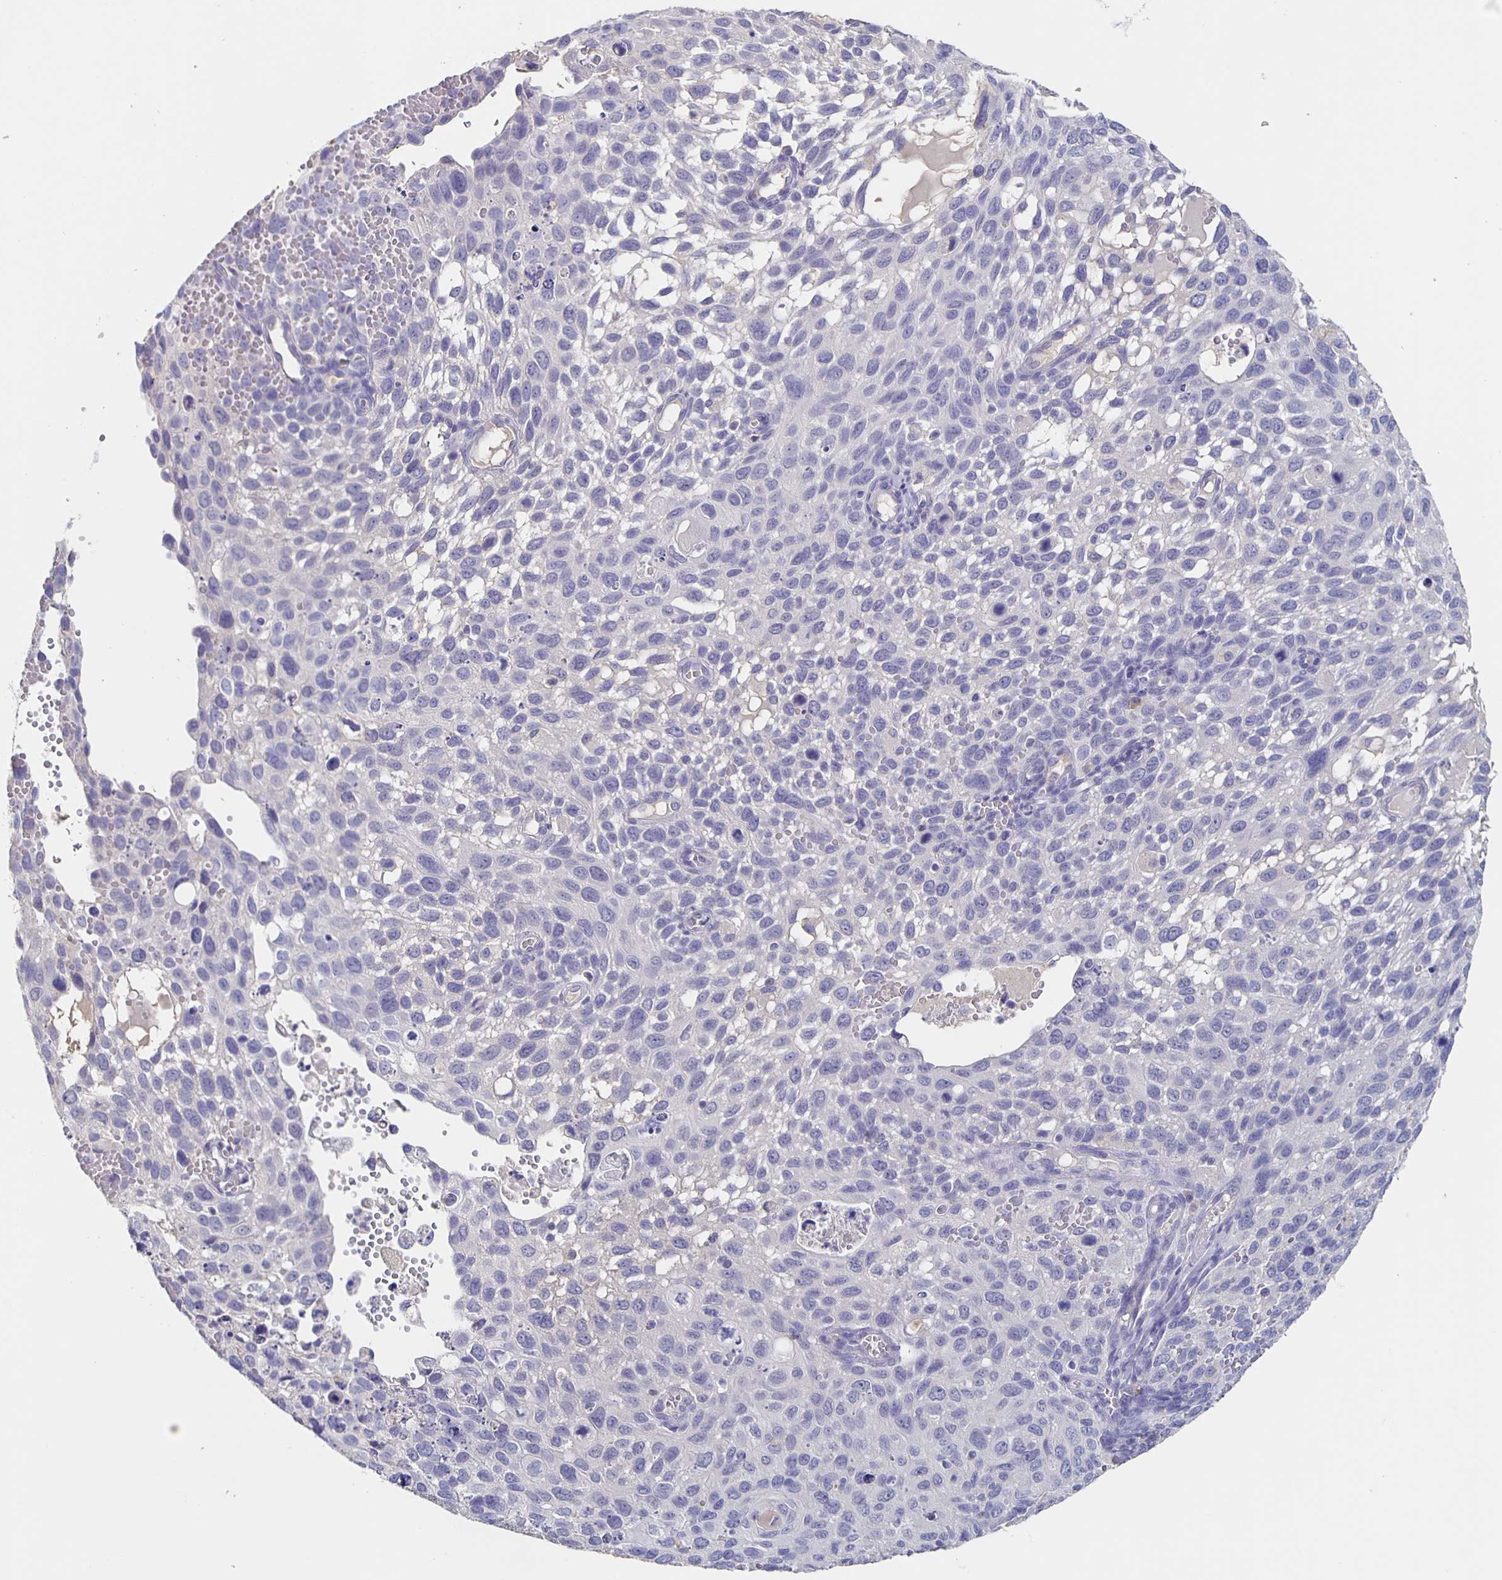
{"staining": {"intensity": "negative", "quantity": "none", "location": "none"}, "tissue": "cervical cancer", "cell_type": "Tumor cells", "image_type": "cancer", "snomed": [{"axis": "morphology", "description": "Squamous cell carcinoma, NOS"}, {"axis": "topography", "description": "Cervix"}], "caption": "IHC of cervical cancer exhibits no expression in tumor cells.", "gene": "CACNA2D2", "patient": {"sex": "female", "age": 70}}